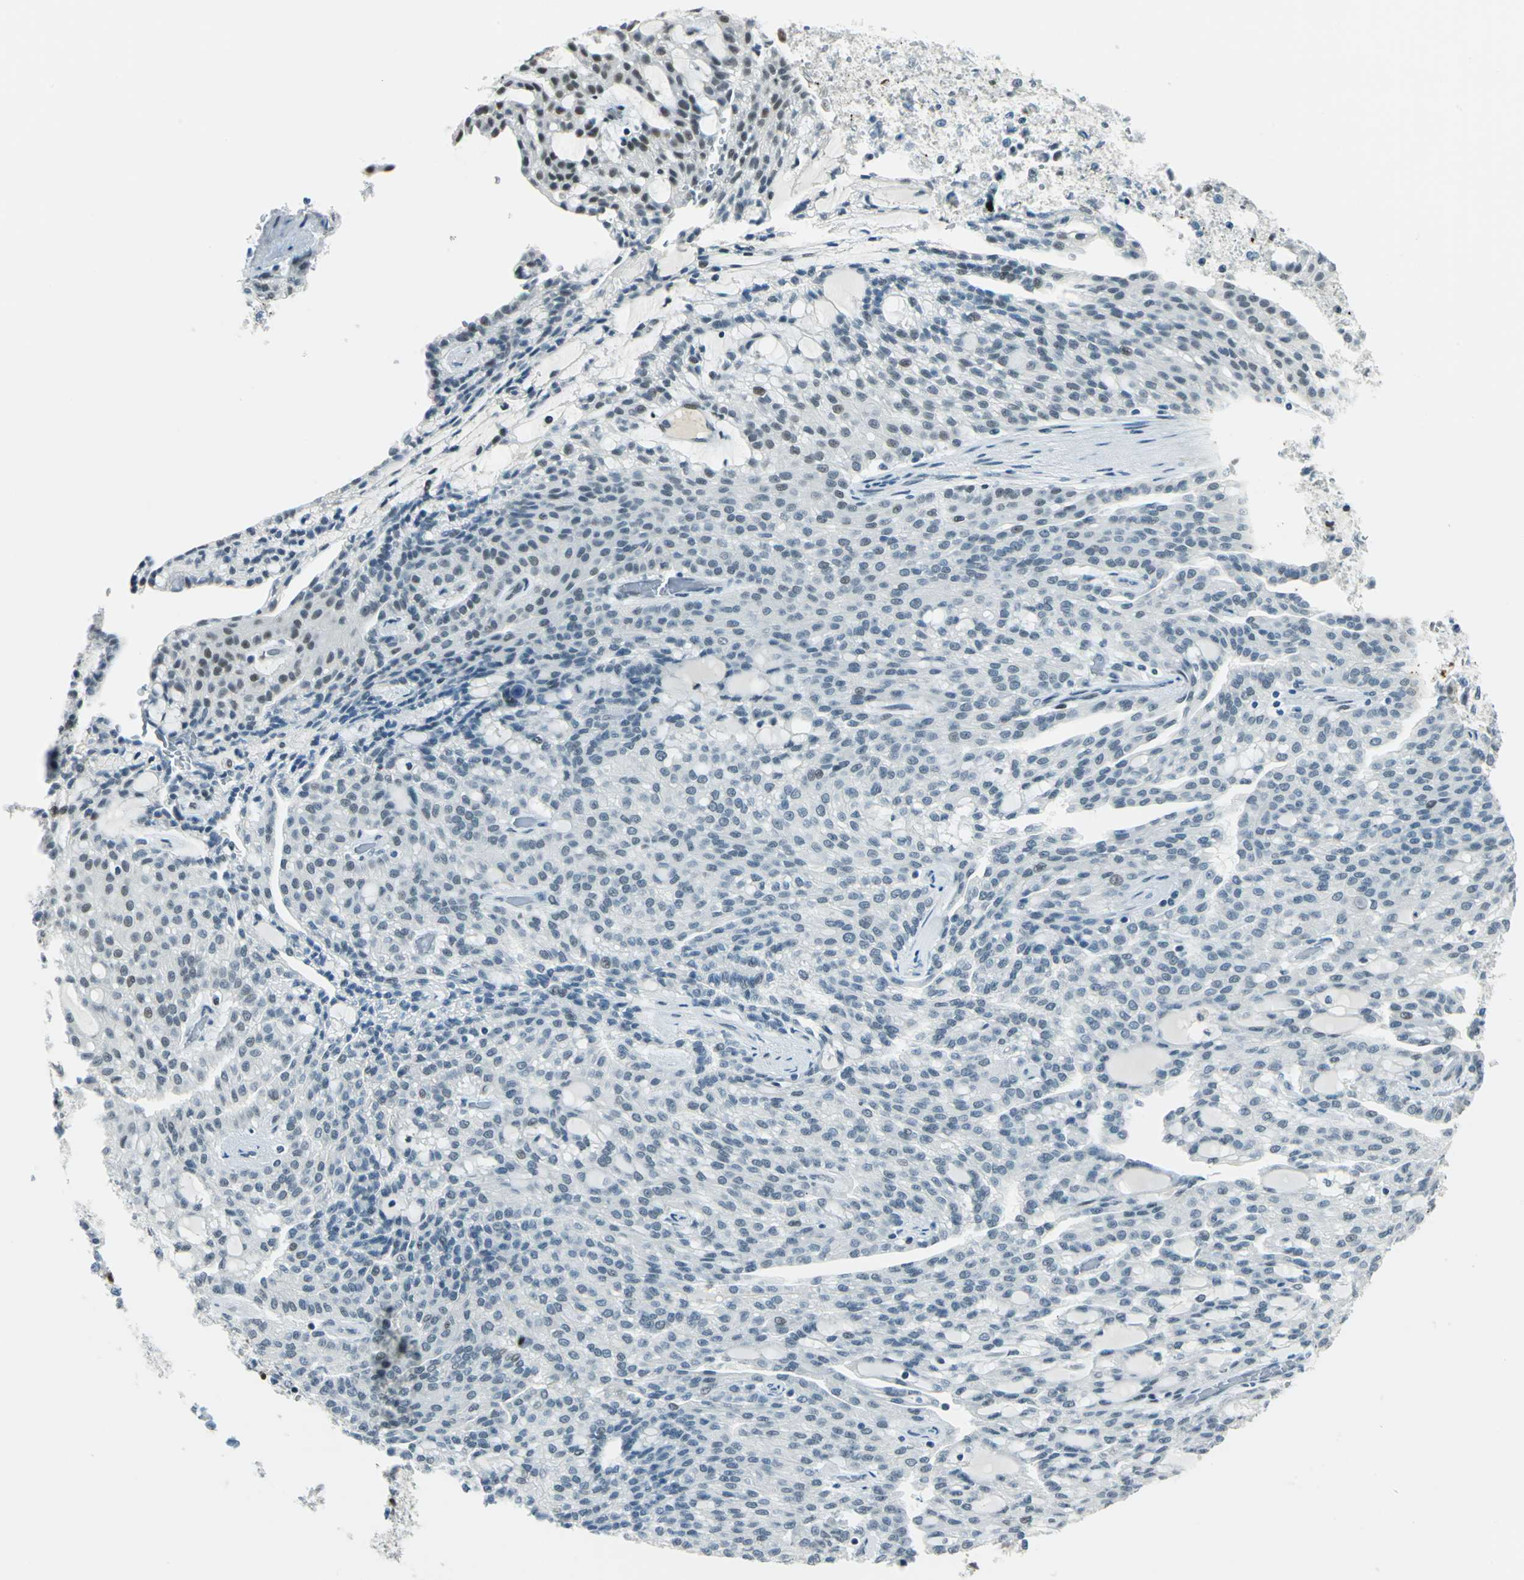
{"staining": {"intensity": "weak", "quantity": "<25%", "location": "nuclear"}, "tissue": "renal cancer", "cell_type": "Tumor cells", "image_type": "cancer", "snomed": [{"axis": "morphology", "description": "Adenocarcinoma, NOS"}, {"axis": "topography", "description": "Kidney"}], "caption": "Immunohistochemistry (IHC) of adenocarcinoma (renal) exhibits no positivity in tumor cells. (DAB (3,3'-diaminobenzidine) immunohistochemistry (IHC) visualized using brightfield microscopy, high magnification).", "gene": "MTMR10", "patient": {"sex": "male", "age": 63}}